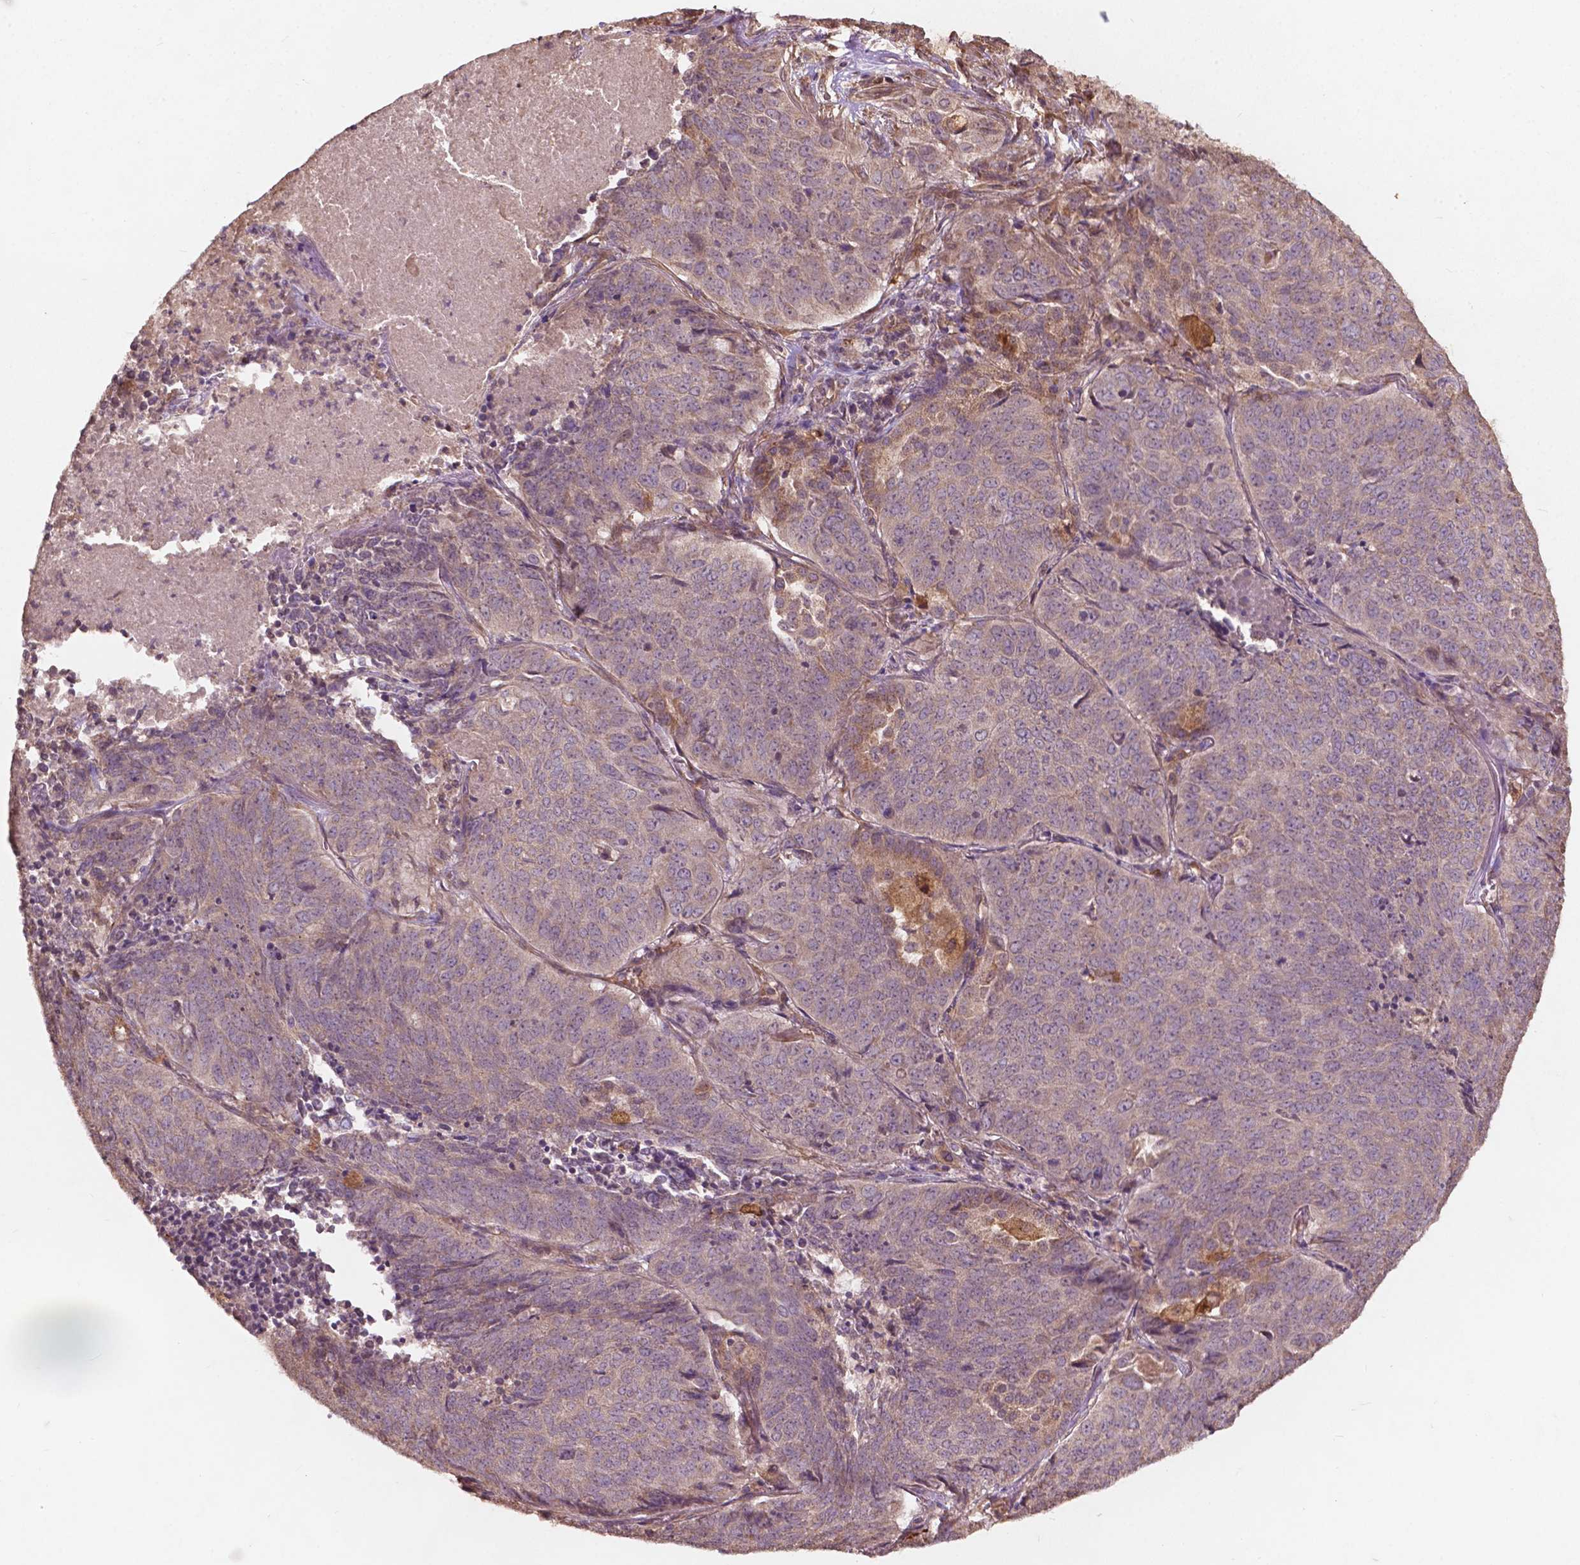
{"staining": {"intensity": "weak", "quantity": "<25%", "location": "cytoplasmic/membranous"}, "tissue": "lung cancer", "cell_type": "Tumor cells", "image_type": "cancer", "snomed": [{"axis": "morphology", "description": "Normal tissue, NOS"}, {"axis": "morphology", "description": "Squamous cell carcinoma, NOS"}, {"axis": "topography", "description": "Bronchus"}, {"axis": "topography", "description": "Lung"}], "caption": "Tumor cells show no significant protein expression in lung squamous cell carcinoma.", "gene": "CDC42BPA", "patient": {"sex": "male", "age": 64}}